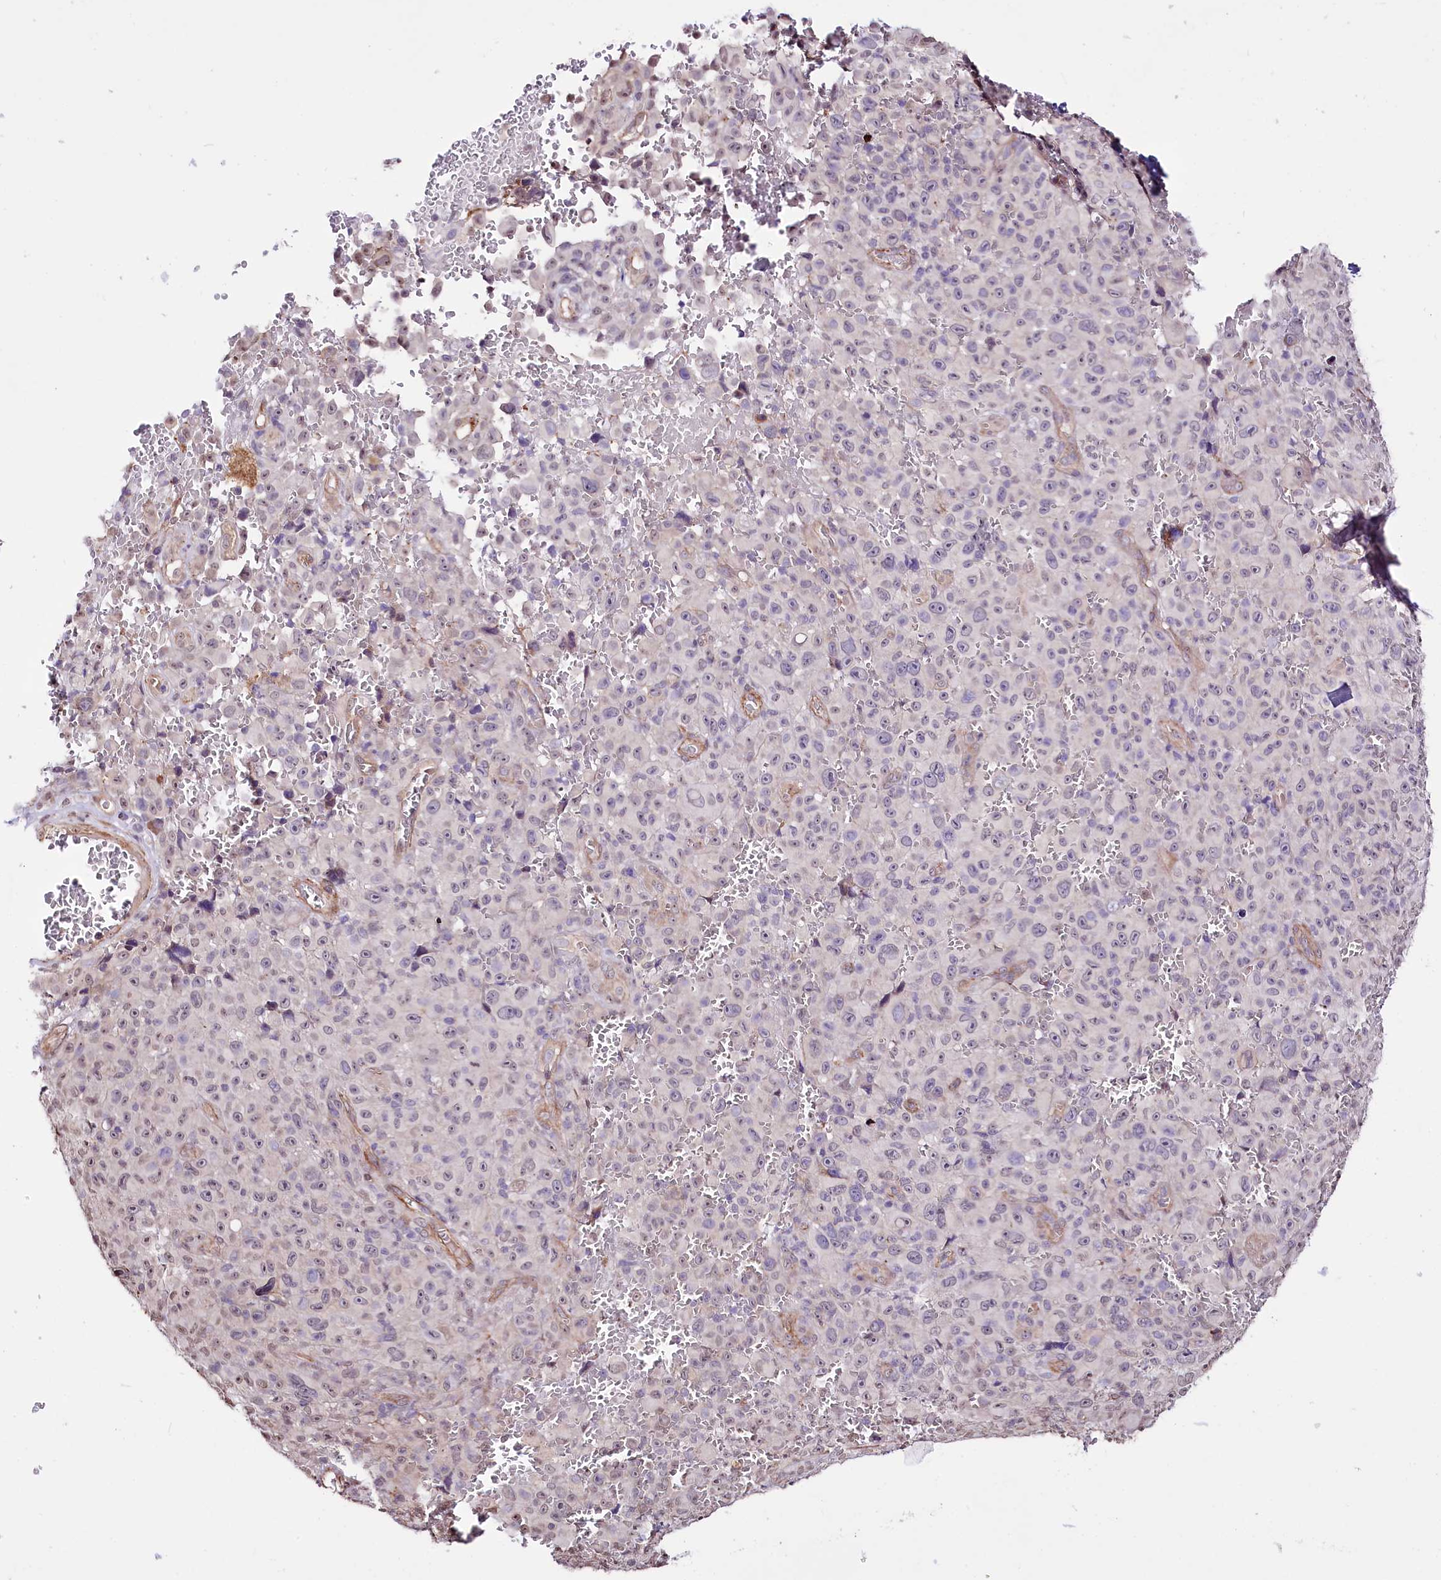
{"staining": {"intensity": "negative", "quantity": "none", "location": "none"}, "tissue": "melanoma", "cell_type": "Tumor cells", "image_type": "cancer", "snomed": [{"axis": "morphology", "description": "Malignant melanoma, NOS"}, {"axis": "topography", "description": "Skin"}], "caption": "Immunohistochemistry micrograph of human malignant melanoma stained for a protein (brown), which exhibits no expression in tumor cells.", "gene": "ST7", "patient": {"sex": "female", "age": 82}}